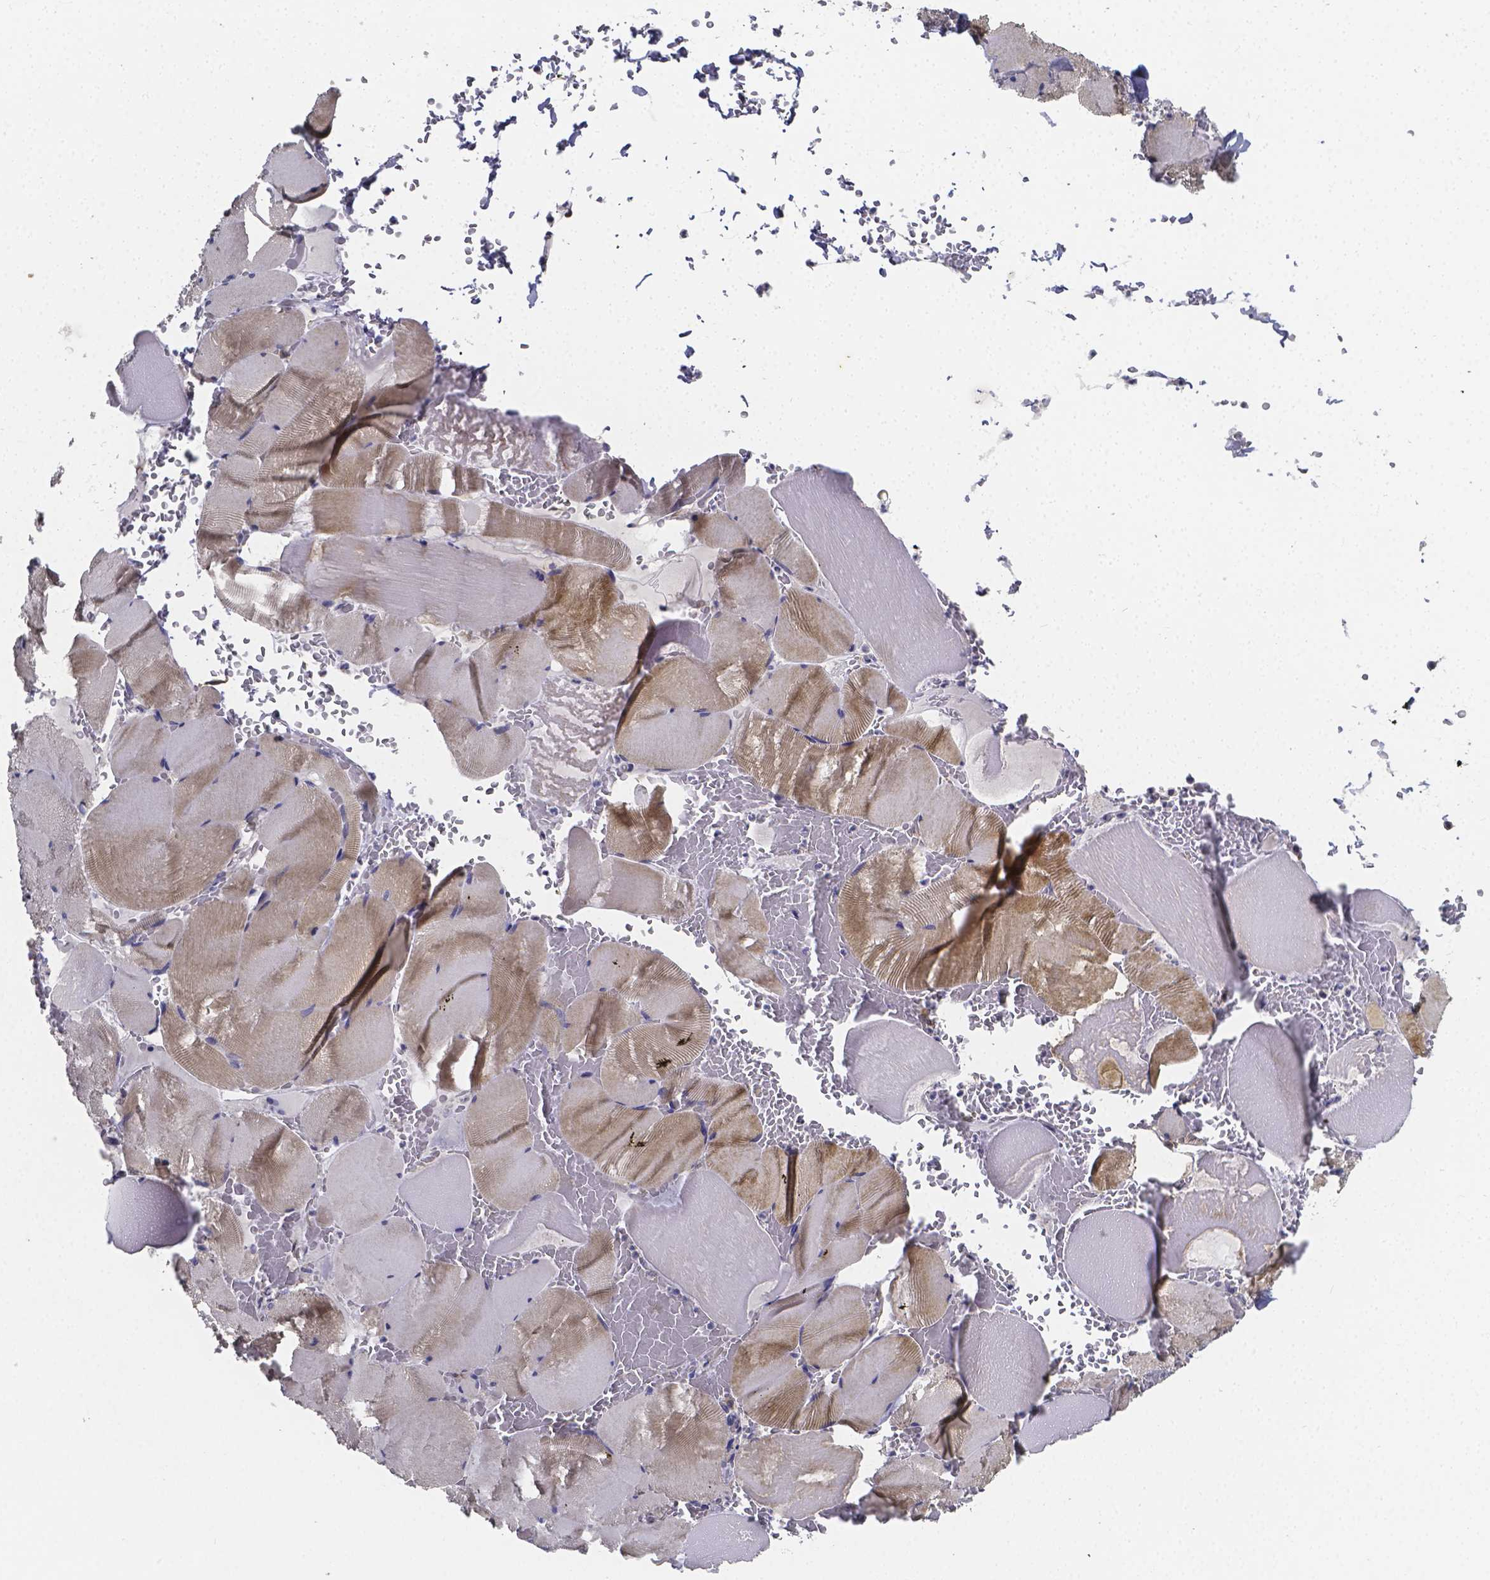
{"staining": {"intensity": "weak", "quantity": "25%-75%", "location": "cytoplasmic/membranous"}, "tissue": "skeletal muscle", "cell_type": "Myocytes", "image_type": "normal", "snomed": [{"axis": "morphology", "description": "Normal tissue, NOS"}, {"axis": "topography", "description": "Skeletal muscle"}], "caption": "Skeletal muscle stained with DAB immunohistochemistry reveals low levels of weak cytoplasmic/membranous positivity in about 25%-75% of myocytes.", "gene": "RERG", "patient": {"sex": "male", "age": 56}}